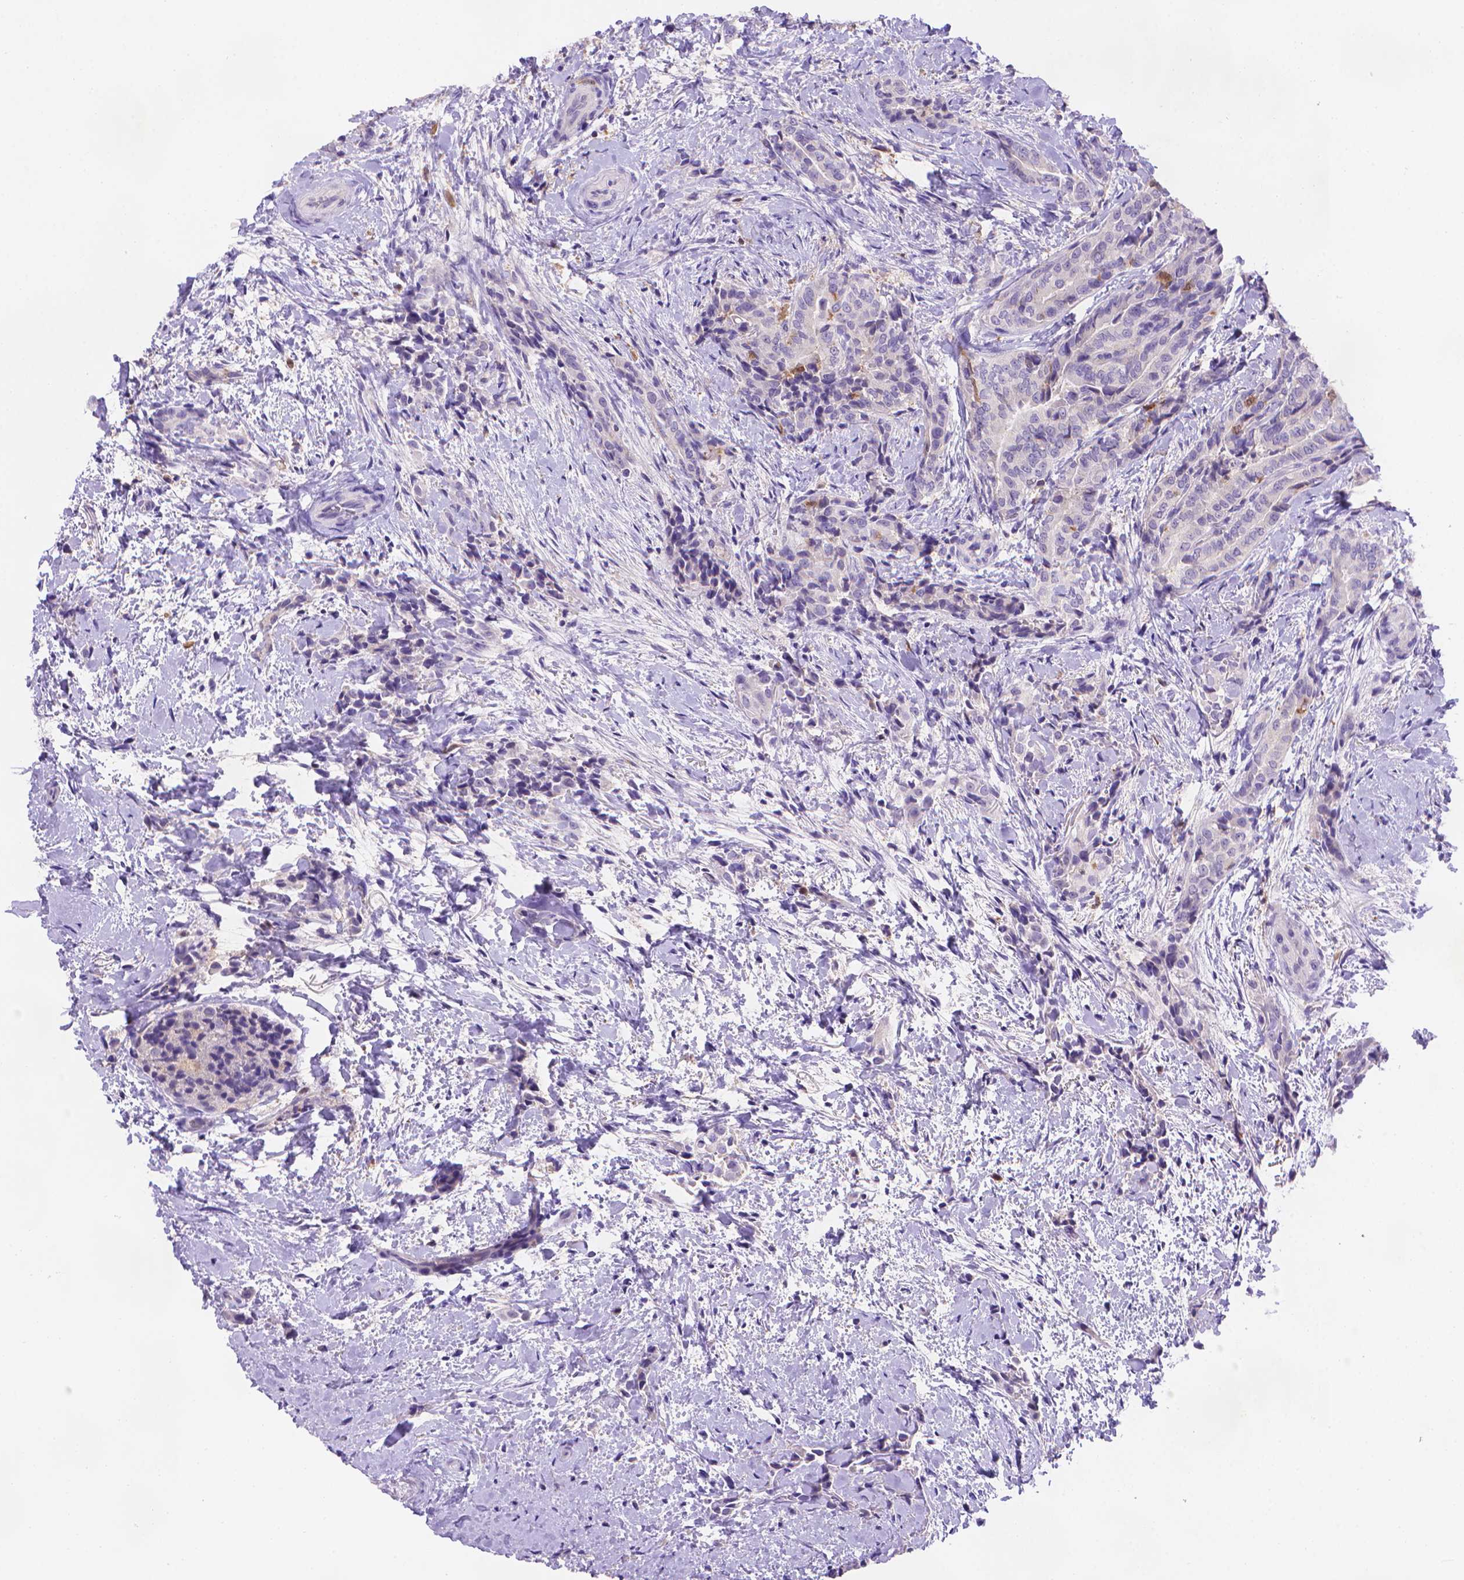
{"staining": {"intensity": "negative", "quantity": "none", "location": "none"}, "tissue": "thyroid cancer", "cell_type": "Tumor cells", "image_type": "cancer", "snomed": [{"axis": "morphology", "description": "Papillary adenocarcinoma, NOS"}, {"axis": "topography", "description": "Thyroid gland"}], "caption": "This is an immunohistochemistry (IHC) photomicrograph of human papillary adenocarcinoma (thyroid). There is no staining in tumor cells.", "gene": "FGD2", "patient": {"sex": "male", "age": 61}}